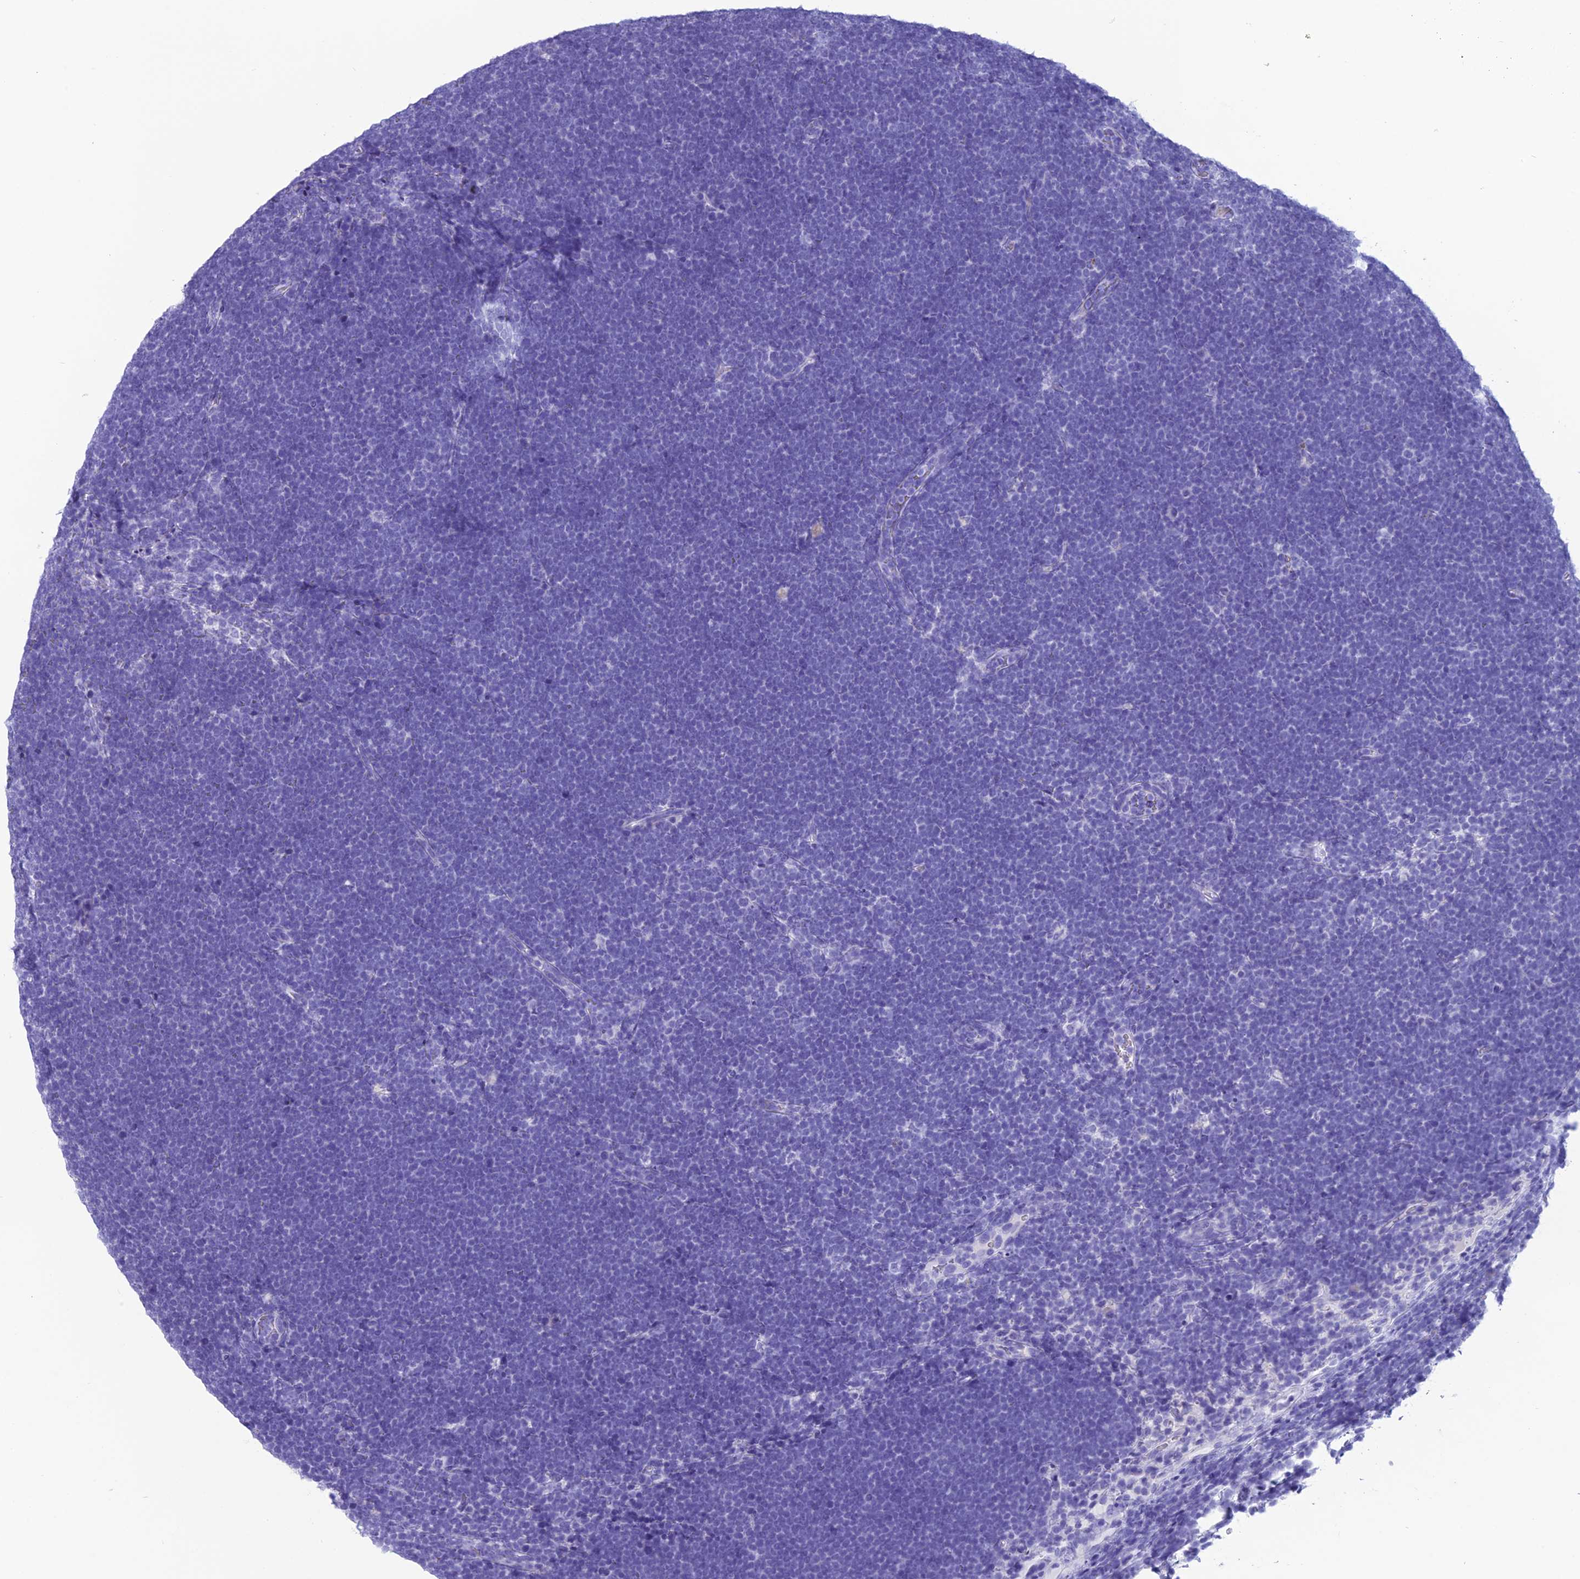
{"staining": {"intensity": "negative", "quantity": "none", "location": "none"}, "tissue": "lymphoma", "cell_type": "Tumor cells", "image_type": "cancer", "snomed": [{"axis": "morphology", "description": "Malignant lymphoma, non-Hodgkin's type, High grade"}, {"axis": "topography", "description": "Lymph node"}], "caption": "Tumor cells show no significant positivity in lymphoma.", "gene": "TRAM1L1", "patient": {"sex": "male", "age": 13}}